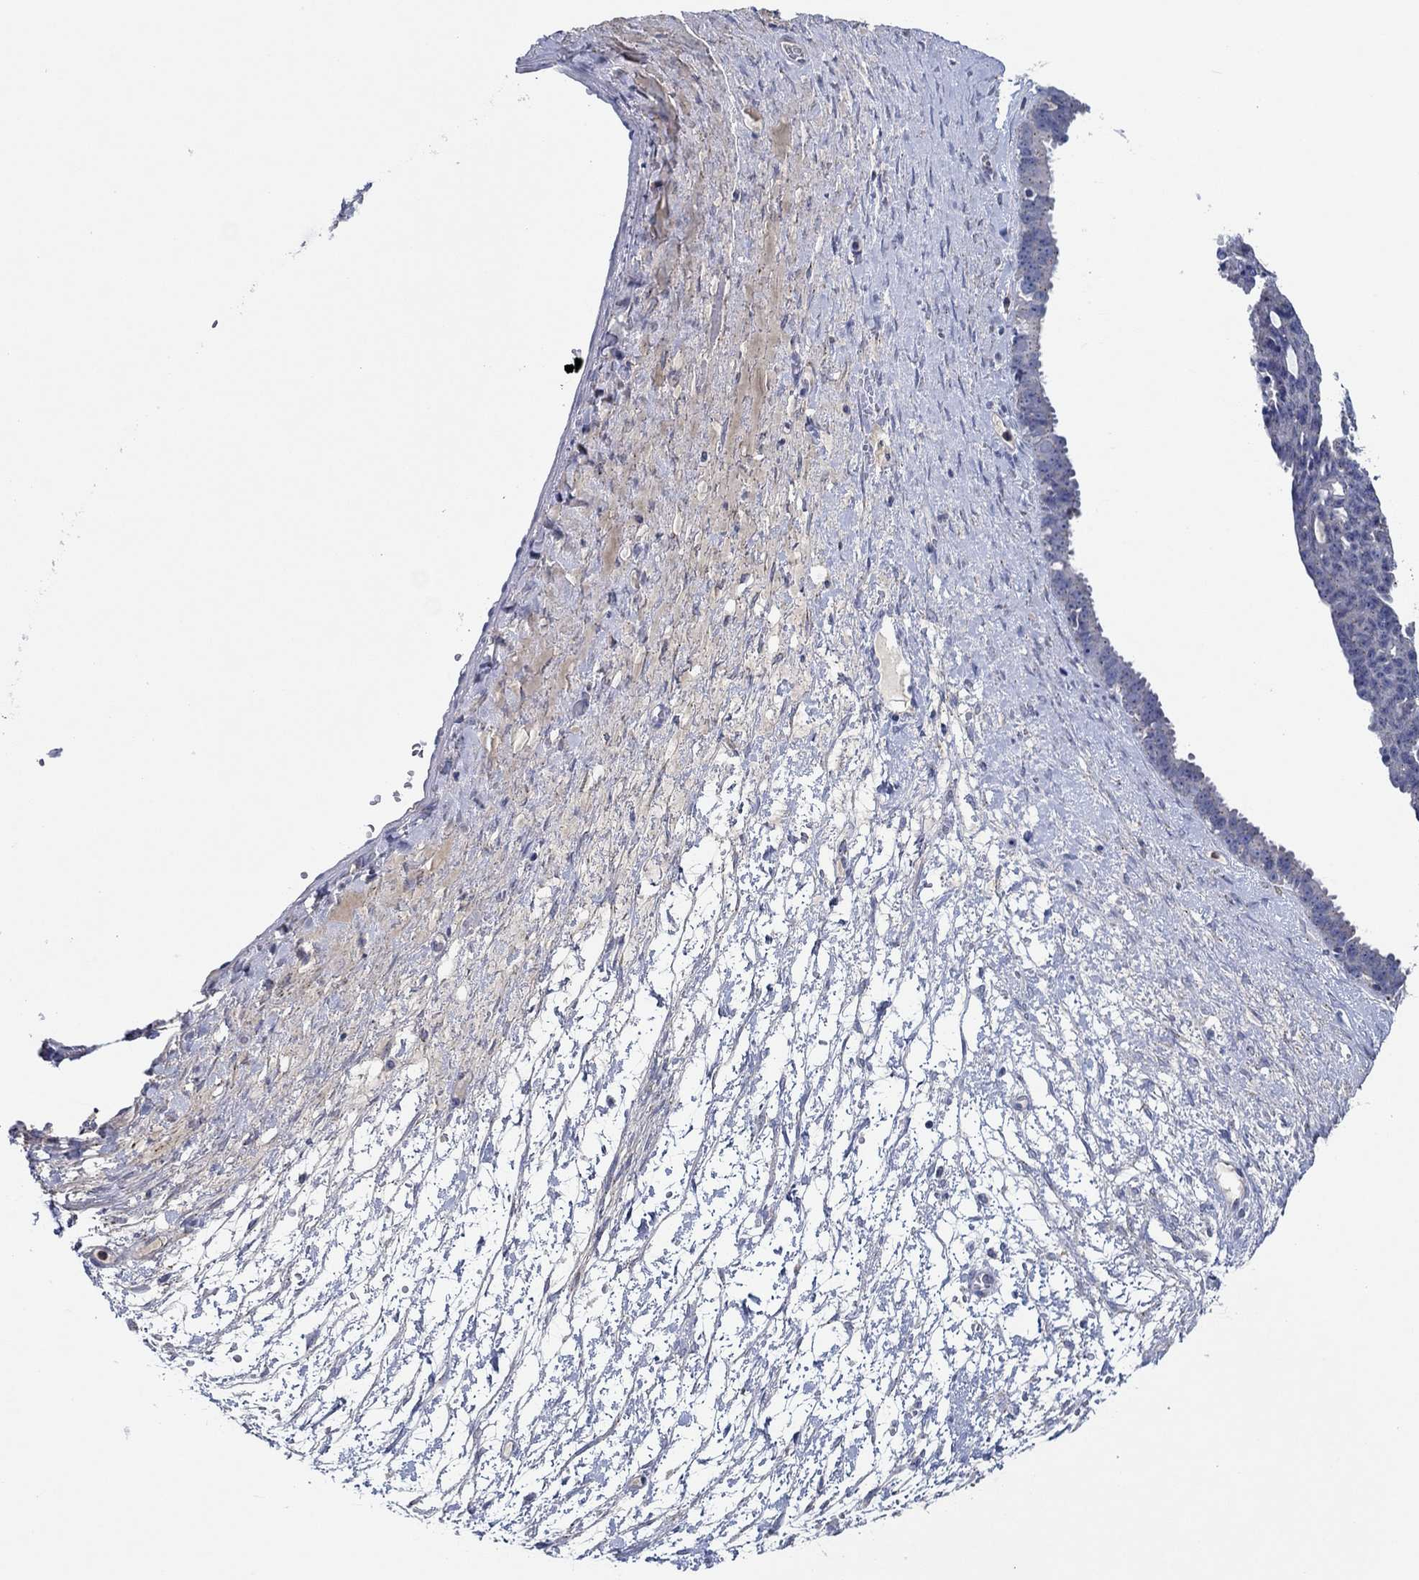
{"staining": {"intensity": "negative", "quantity": "none", "location": "none"}, "tissue": "ovarian cancer", "cell_type": "Tumor cells", "image_type": "cancer", "snomed": [{"axis": "morphology", "description": "Cystadenocarcinoma, serous, NOS"}, {"axis": "topography", "description": "Ovary"}], "caption": "DAB immunohistochemical staining of human ovarian cancer (serous cystadenocarcinoma) exhibits no significant expression in tumor cells. (Immunohistochemistry (ihc), brightfield microscopy, high magnification).", "gene": "CPM", "patient": {"sex": "female", "age": 71}}